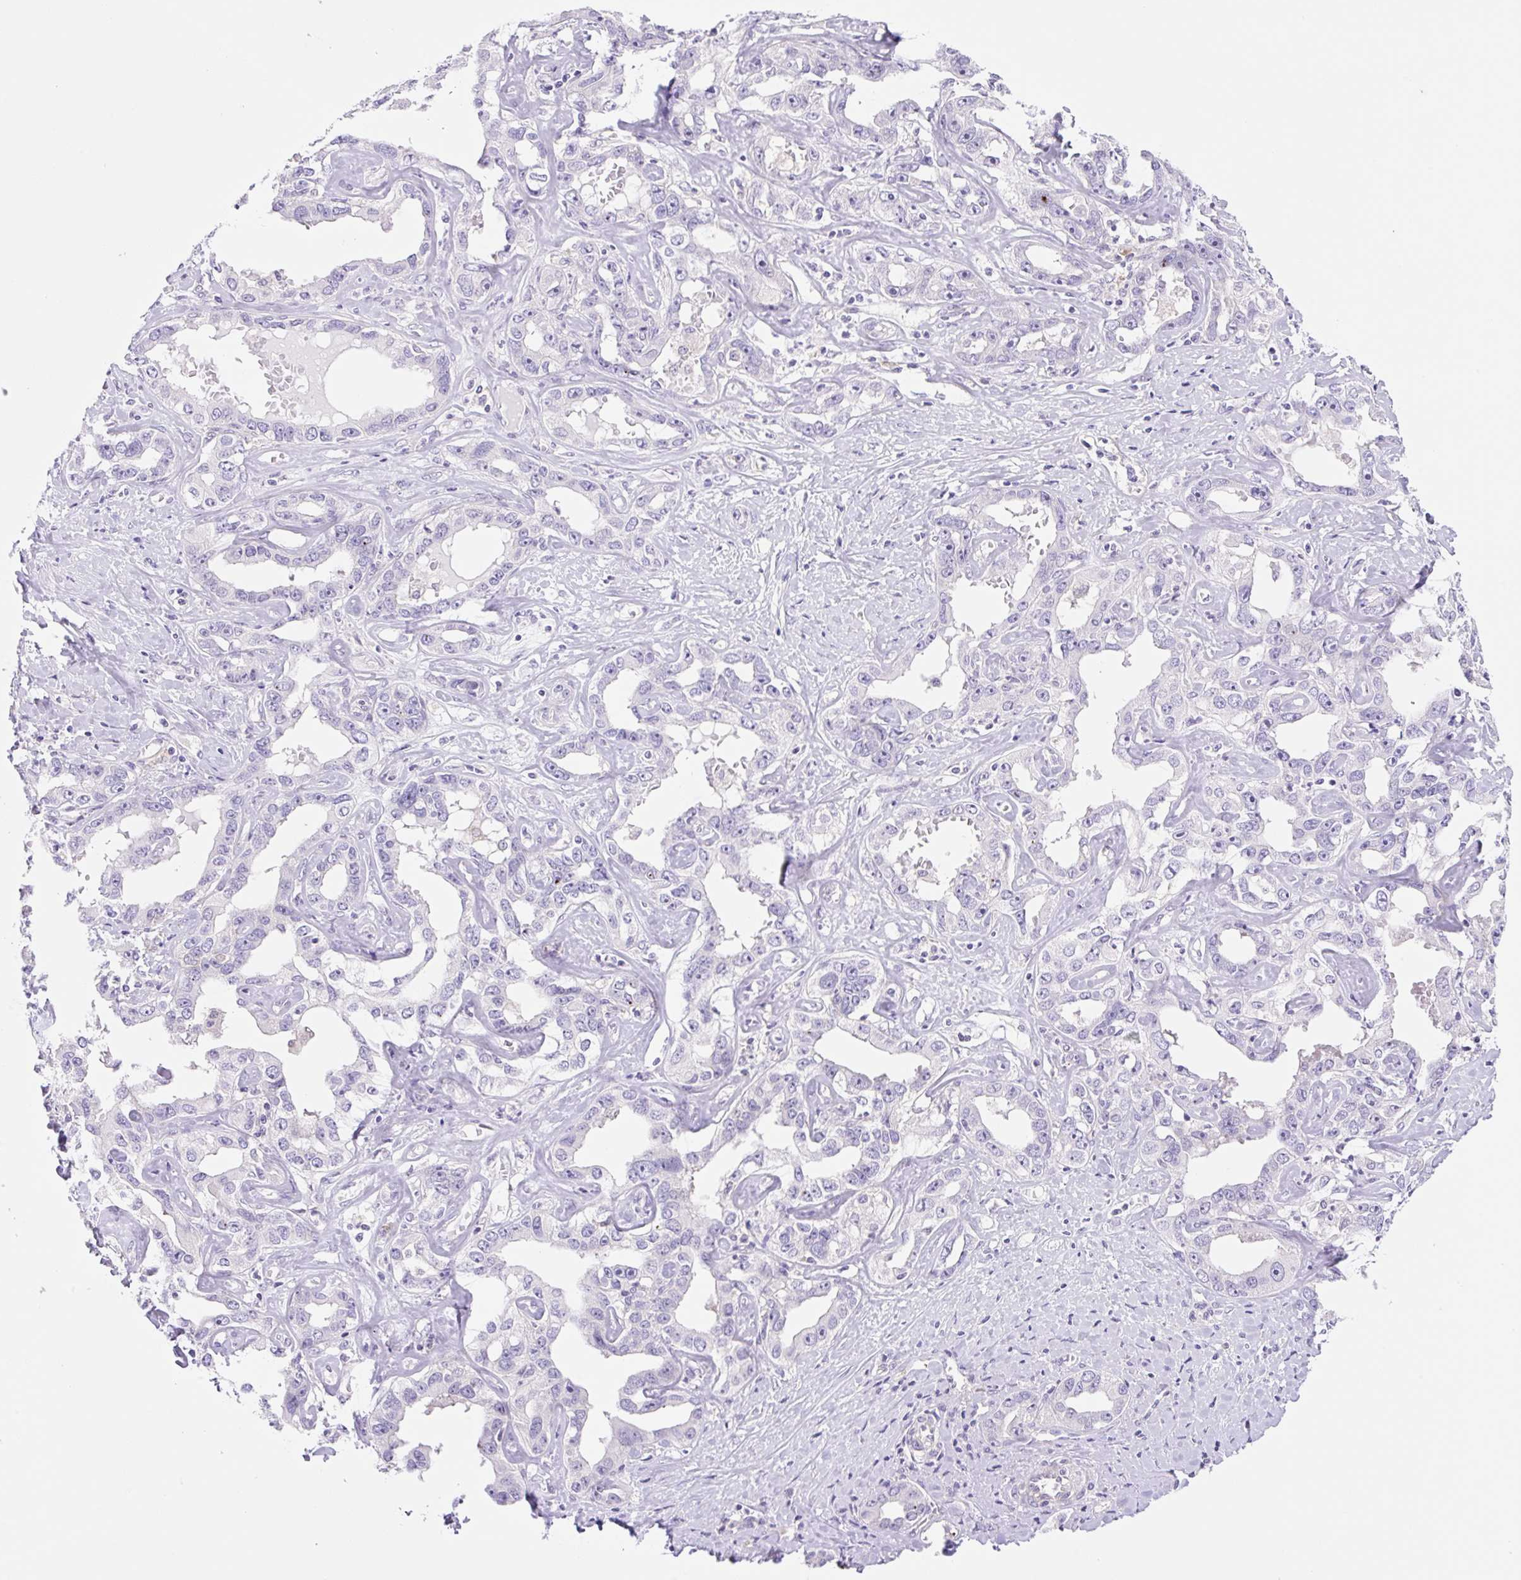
{"staining": {"intensity": "negative", "quantity": "none", "location": "none"}, "tissue": "liver cancer", "cell_type": "Tumor cells", "image_type": "cancer", "snomed": [{"axis": "morphology", "description": "Cholangiocarcinoma"}, {"axis": "topography", "description": "Liver"}], "caption": "Immunohistochemistry (IHC) histopathology image of neoplastic tissue: liver cancer (cholangiocarcinoma) stained with DAB shows no significant protein positivity in tumor cells.", "gene": "CAMK2B", "patient": {"sex": "male", "age": 59}}